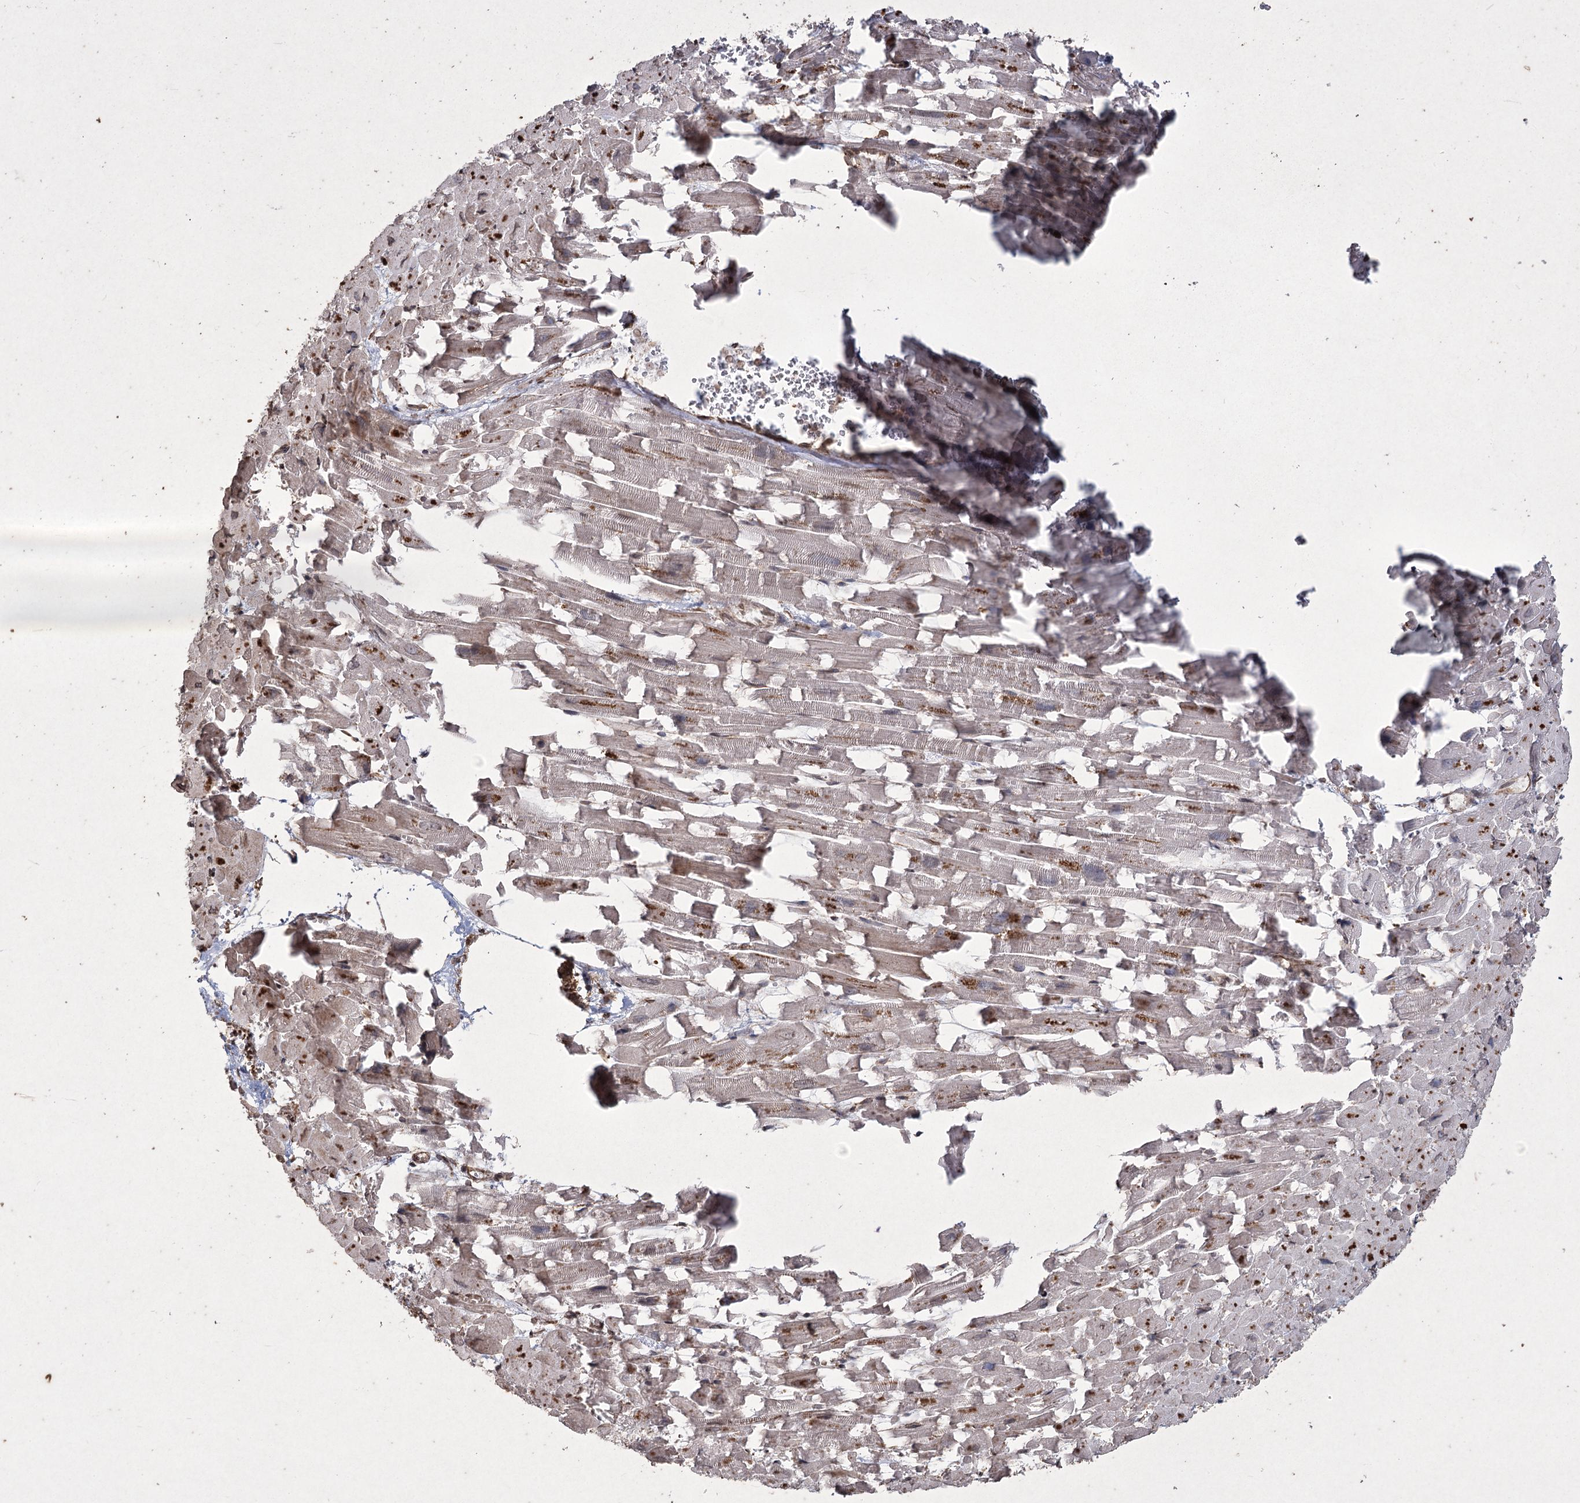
{"staining": {"intensity": "weak", "quantity": ">75%", "location": "cytoplasmic/membranous"}, "tissue": "heart muscle", "cell_type": "Cardiomyocytes", "image_type": "normal", "snomed": [{"axis": "morphology", "description": "Normal tissue, NOS"}, {"axis": "topography", "description": "Heart"}], "caption": "Immunohistochemistry (IHC) of unremarkable heart muscle shows low levels of weak cytoplasmic/membranous expression in approximately >75% of cardiomyocytes. (DAB (3,3'-diaminobenzidine) IHC, brown staining for protein, blue staining for nuclei).", "gene": "PRC1", "patient": {"sex": "female", "age": 64}}